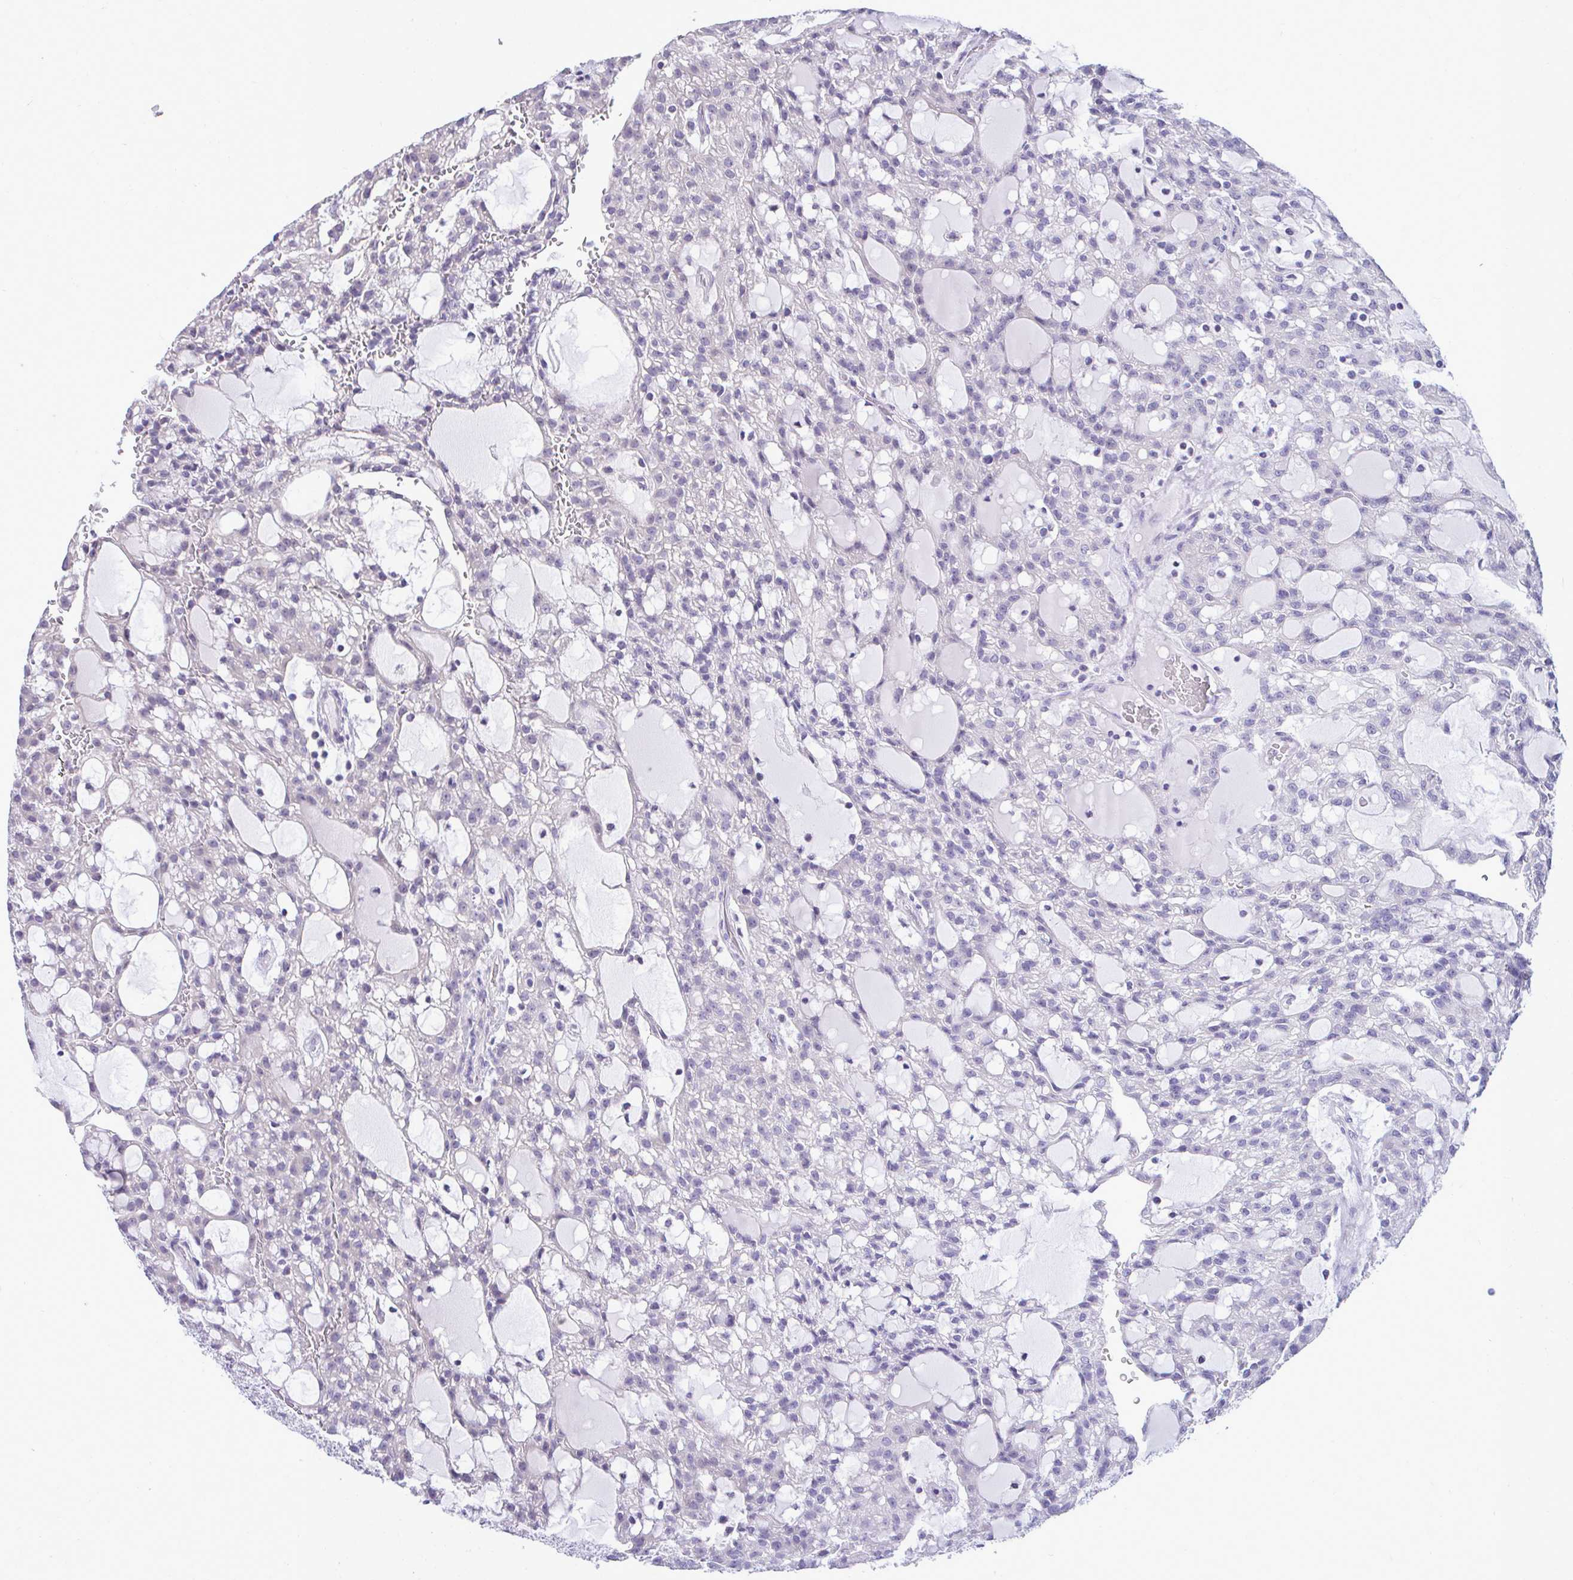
{"staining": {"intensity": "negative", "quantity": "none", "location": "none"}, "tissue": "renal cancer", "cell_type": "Tumor cells", "image_type": "cancer", "snomed": [{"axis": "morphology", "description": "Adenocarcinoma, NOS"}, {"axis": "topography", "description": "Kidney"}], "caption": "Adenocarcinoma (renal) was stained to show a protein in brown. There is no significant staining in tumor cells.", "gene": "PIGK", "patient": {"sex": "male", "age": 63}}